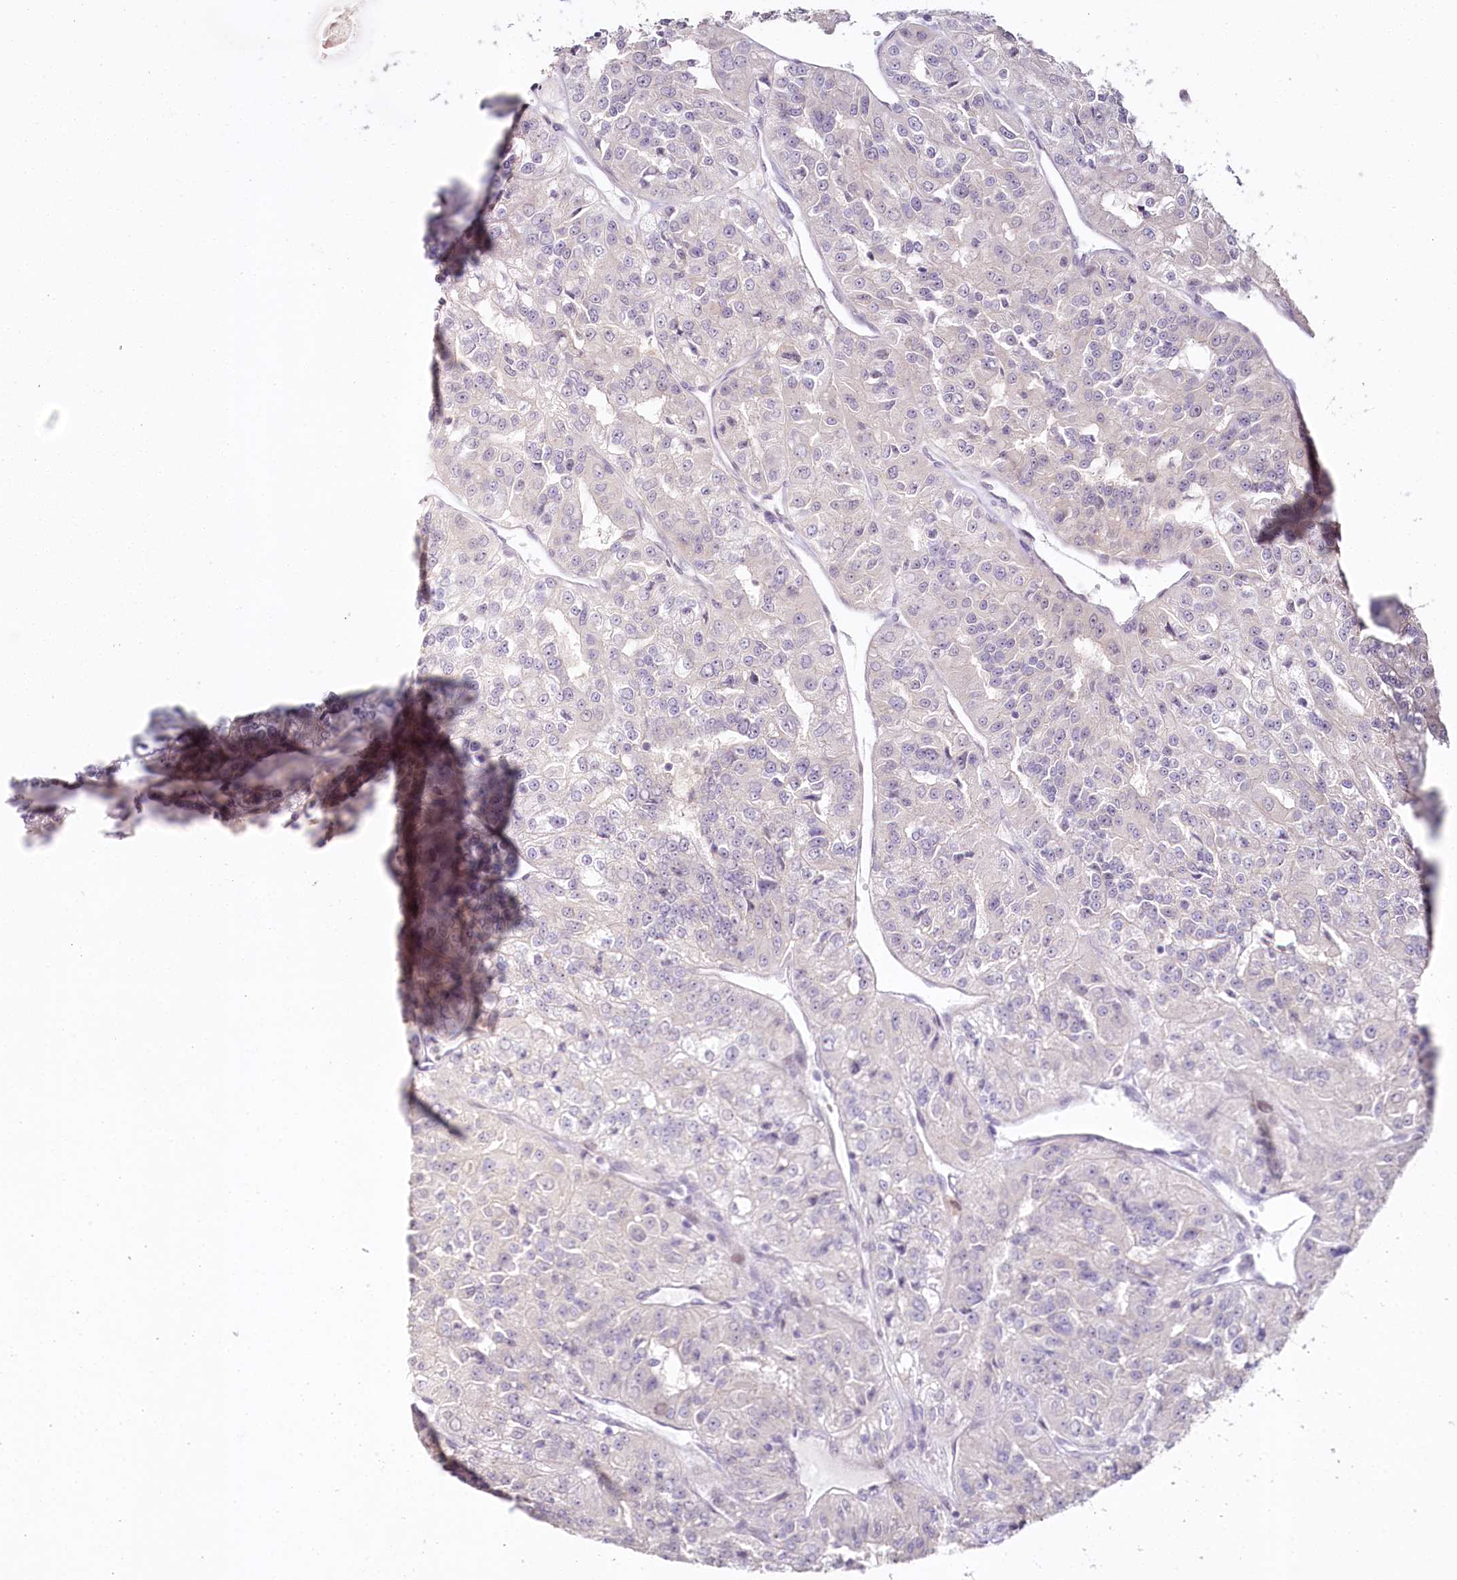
{"staining": {"intensity": "negative", "quantity": "none", "location": "none"}, "tissue": "renal cancer", "cell_type": "Tumor cells", "image_type": "cancer", "snomed": [{"axis": "morphology", "description": "Adenocarcinoma, NOS"}, {"axis": "topography", "description": "Kidney"}], "caption": "Tumor cells show no significant protein expression in adenocarcinoma (renal). The staining was performed using DAB (3,3'-diaminobenzidine) to visualize the protein expression in brown, while the nuclei were stained in blue with hematoxylin (Magnification: 20x).", "gene": "HPD", "patient": {"sex": "female", "age": 63}}